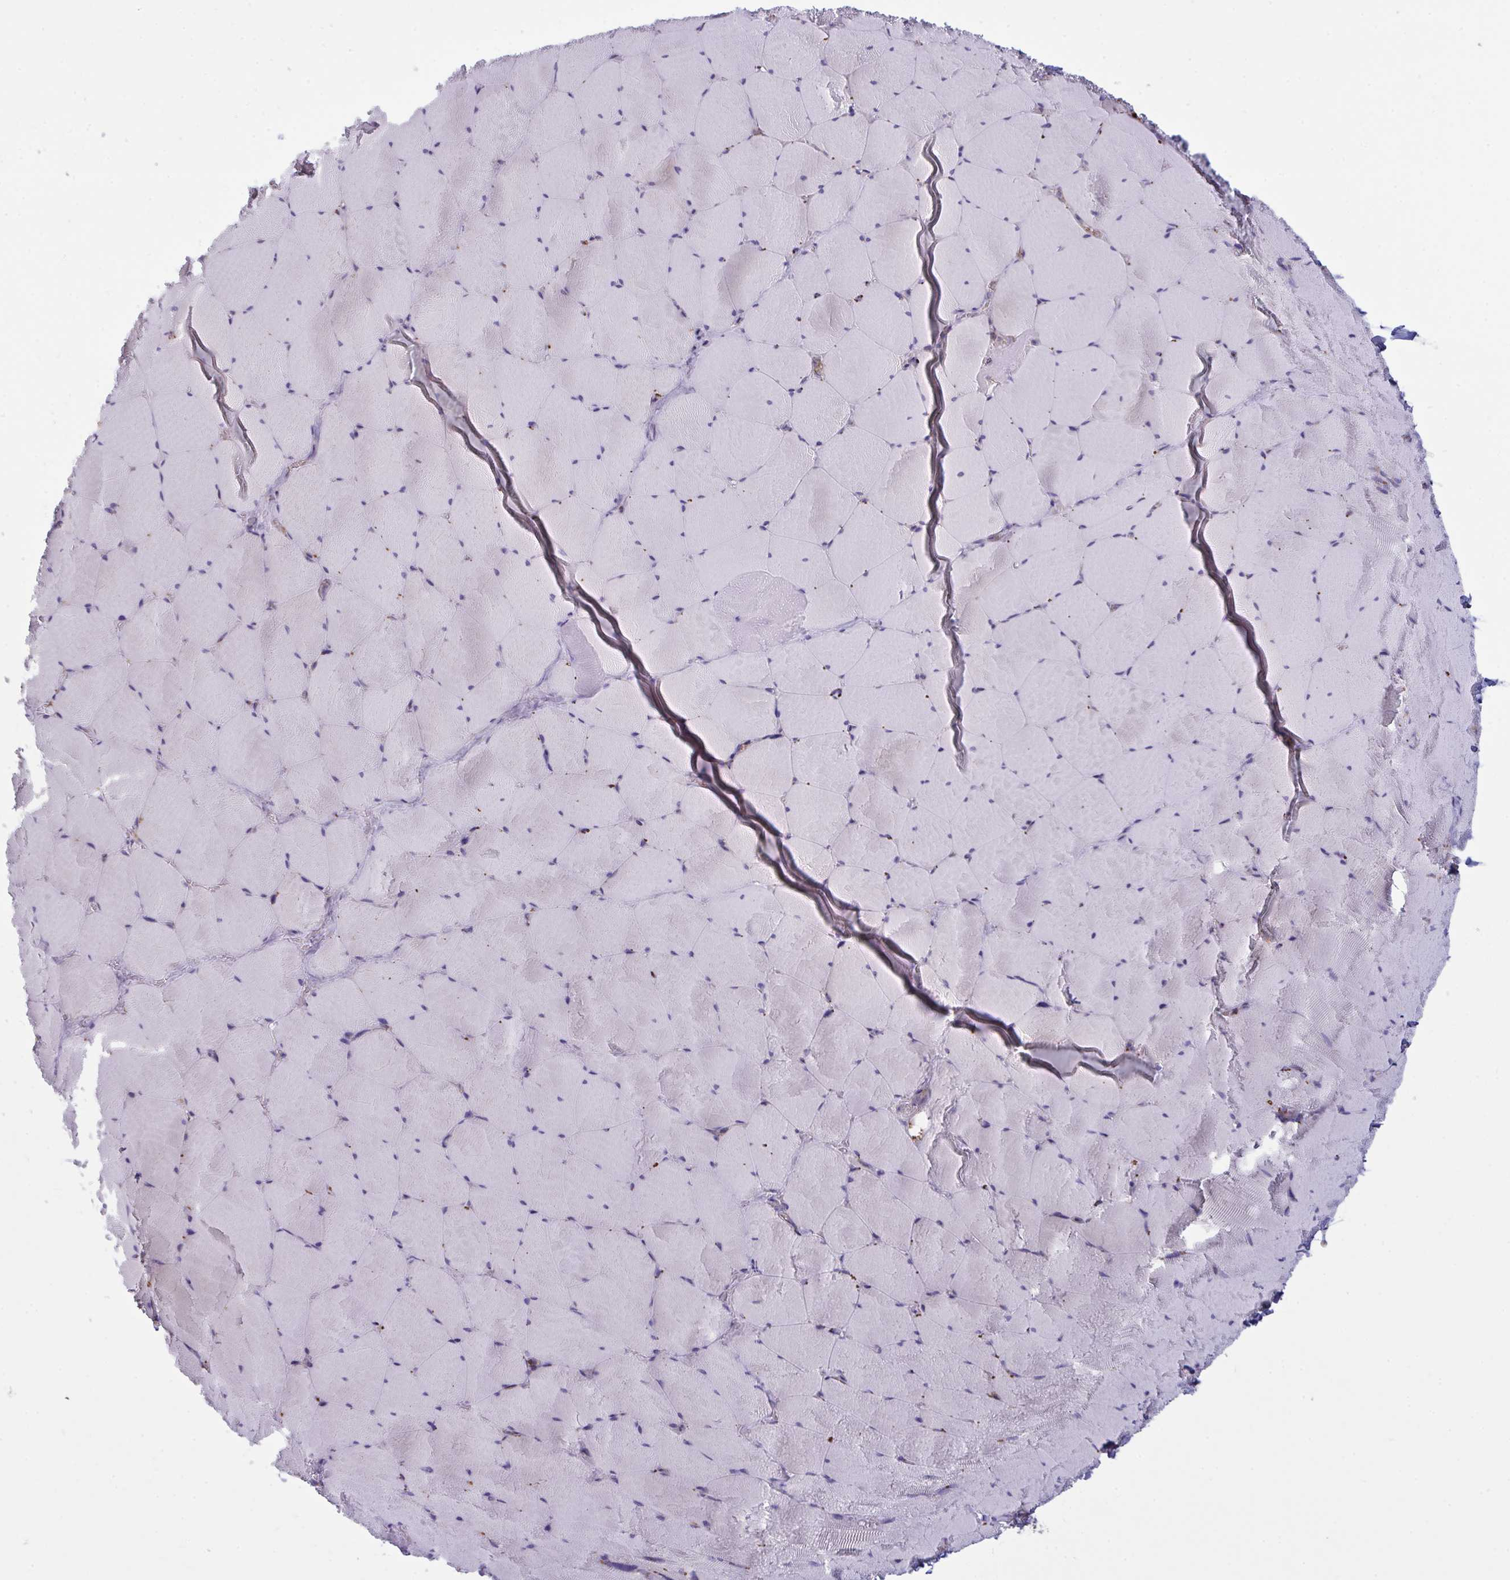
{"staining": {"intensity": "negative", "quantity": "none", "location": "none"}, "tissue": "skeletal muscle", "cell_type": "Myocytes", "image_type": "normal", "snomed": [{"axis": "morphology", "description": "Normal tissue, NOS"}, {"axis": "topography", "description": "Skeletal muscle"}, {"axis": "topography", "description": "Head-Neck"}], "caption": "A histopathology image of human skeletal muscle is negative for staining in myocytes. The staining was performed using DAB to visualize the protein expression in brown, while the nuclei were stained in blue with hematoxylin (Magnification: 20x).", "gene": "MICOS10", "patient": {"sex": "male", "age": 66}}